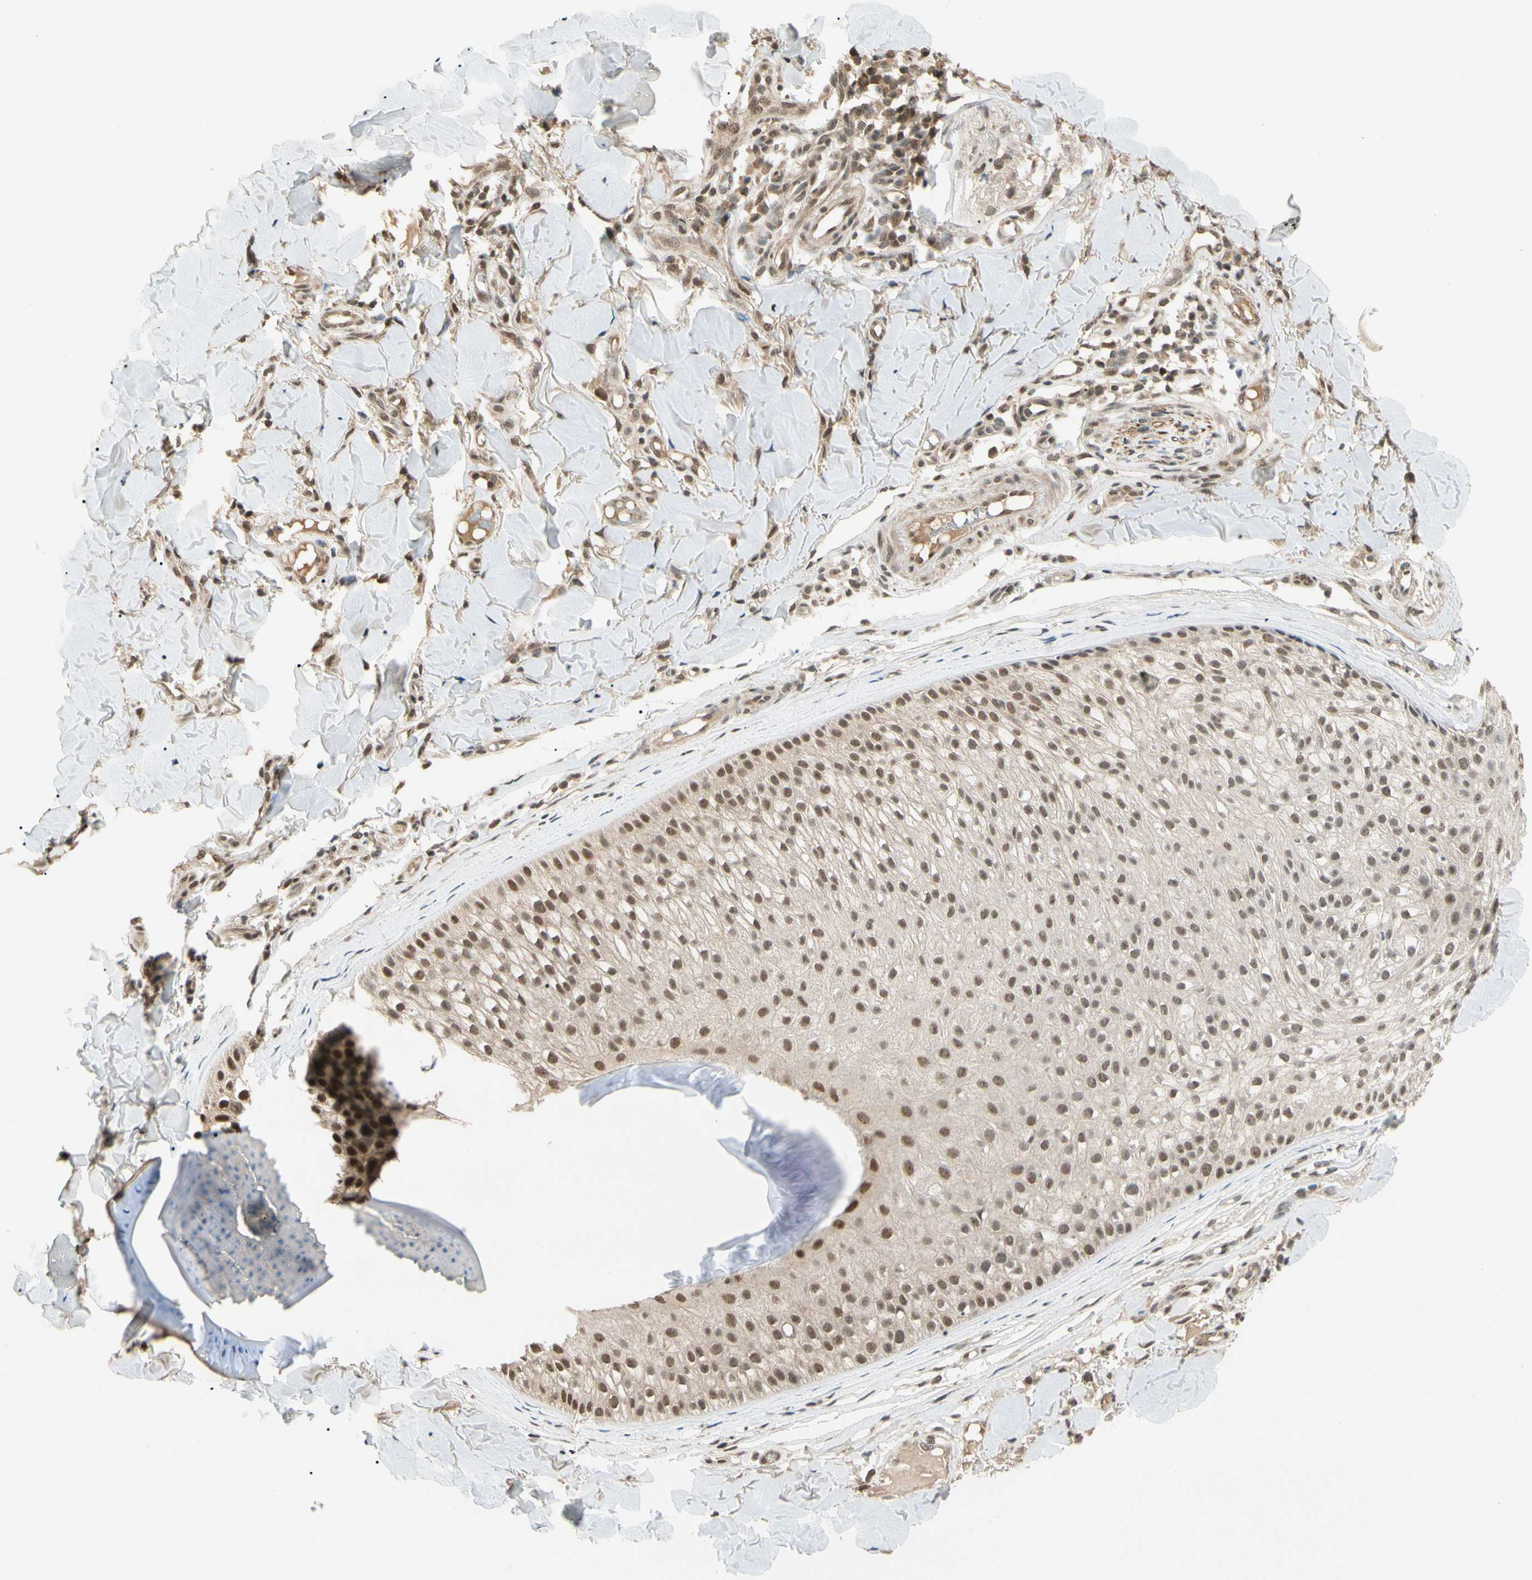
{"staining": {"intensity": "moderate", "quantity": ">75%", "location": "nuclear"}, "tissue": "skin cancer", "cell_type": "Tumor cells", "image_type": "cancer", "snomed": [{"axis": "morphology", "description": "Normal tissue, NOS"}, {"axis": "morphology", "description": "Basal cell carcinoma"}, {"axis": "topography", "description": "Skin"}], "caption": "Brown immunohistochemical staining in human skin cancer shows moderate nuclear positivity in approximately >75% of tumor cells. Using DAB (brown) and hematoxylin (blue) stains, captured at high magnification using brightfield microscopy.", "gene": "ZSCAN12", "patient": {"sex": "male", "age": 52}}